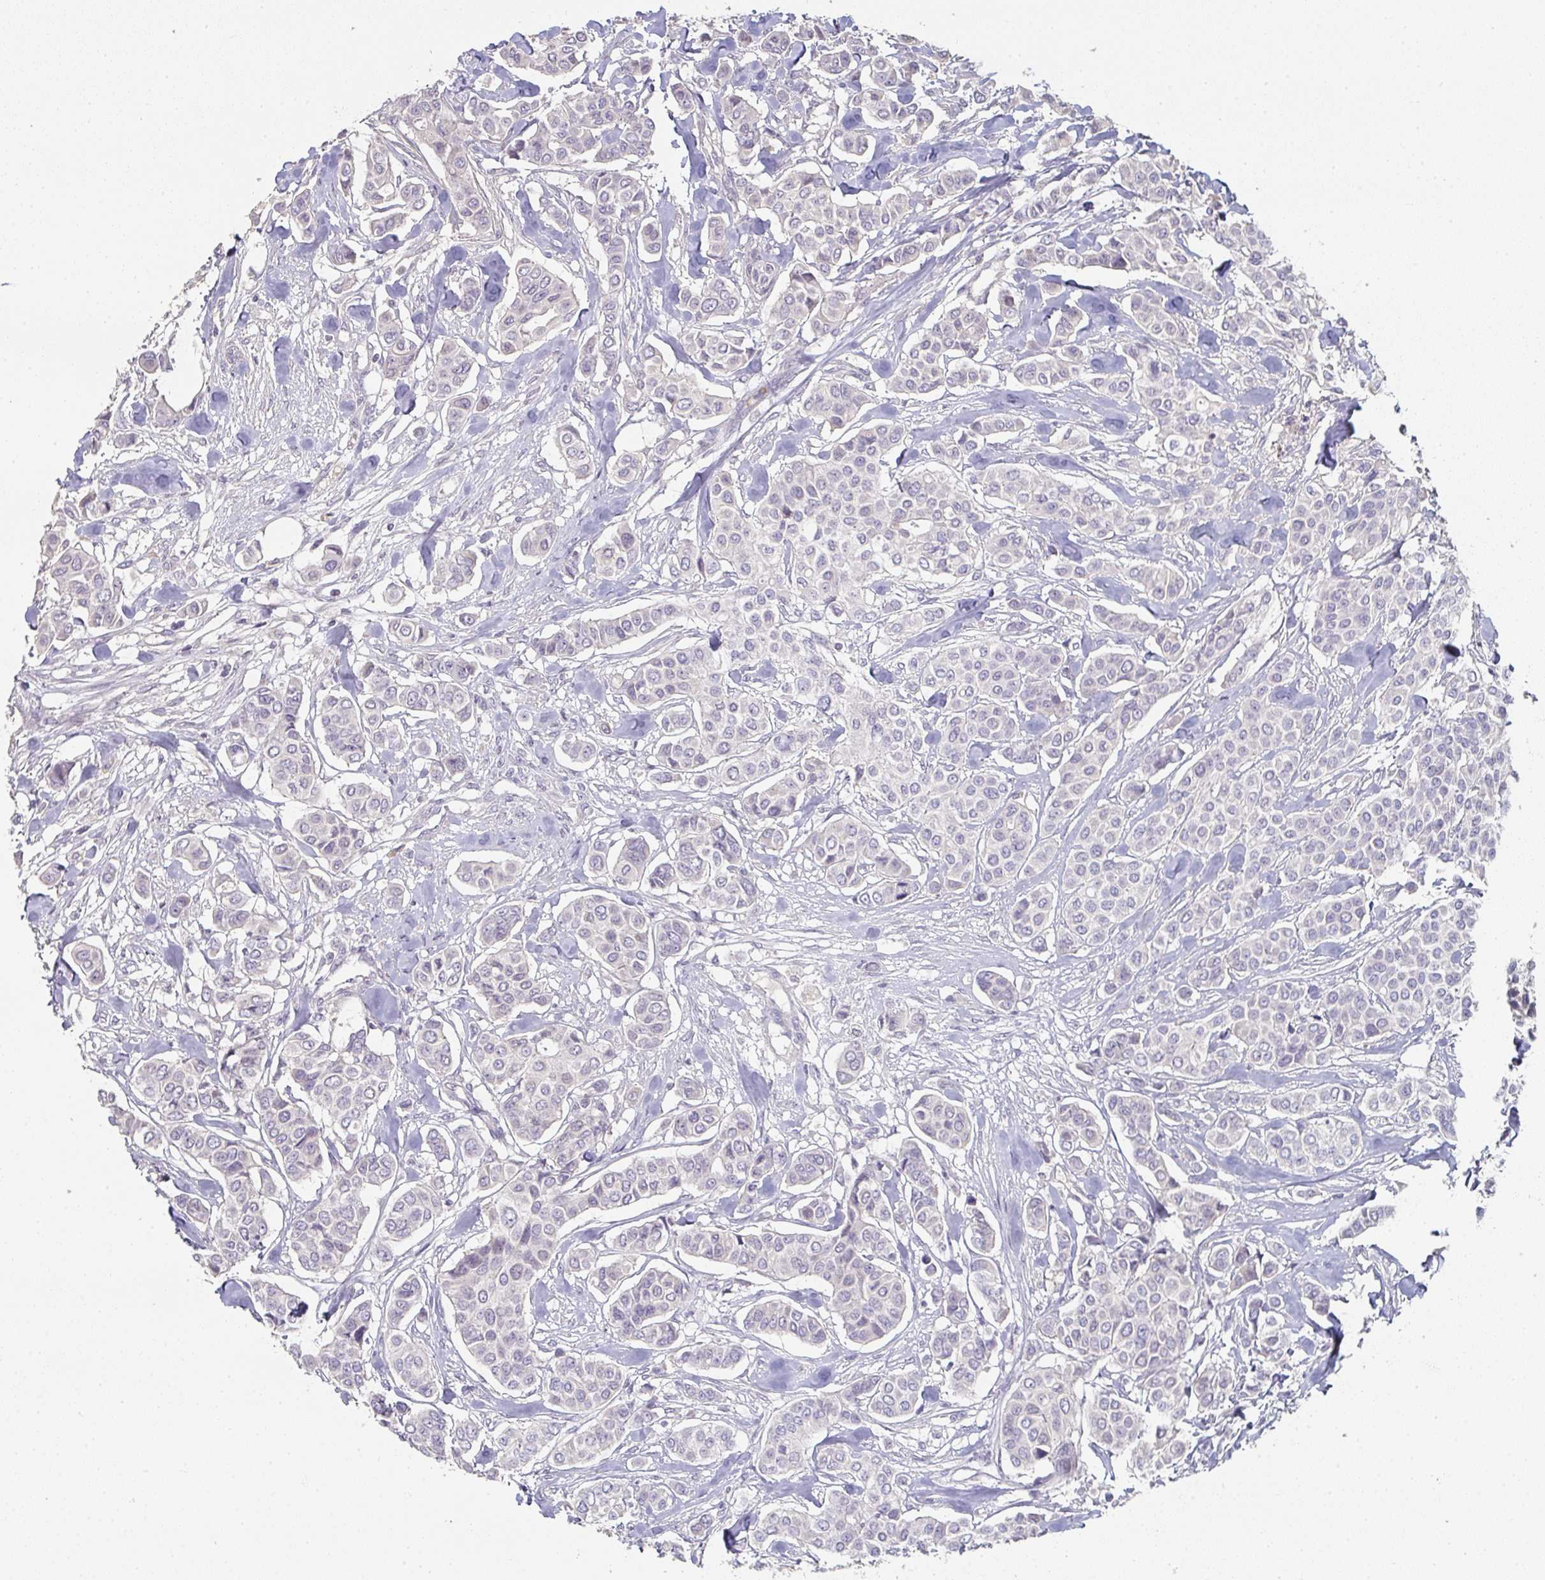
{"staining": {"intensity": "negative", "quantity": "none", "location": "none"}, "tissue": "breast cancer", "cell_type": "Tumor cells", "image_type": "cancer", "snomed": [{"axis": "morphology", "description": "Lobular carcinoma"}, {"axis": "topography", "description": "Breast"}], "caption": "Breast cancer stained for a protein using immunohistochemistry (IHC) displays no positivity tumor cells.", "gene": "A1CF", "patient": {"sex": "female", "age": 51}}